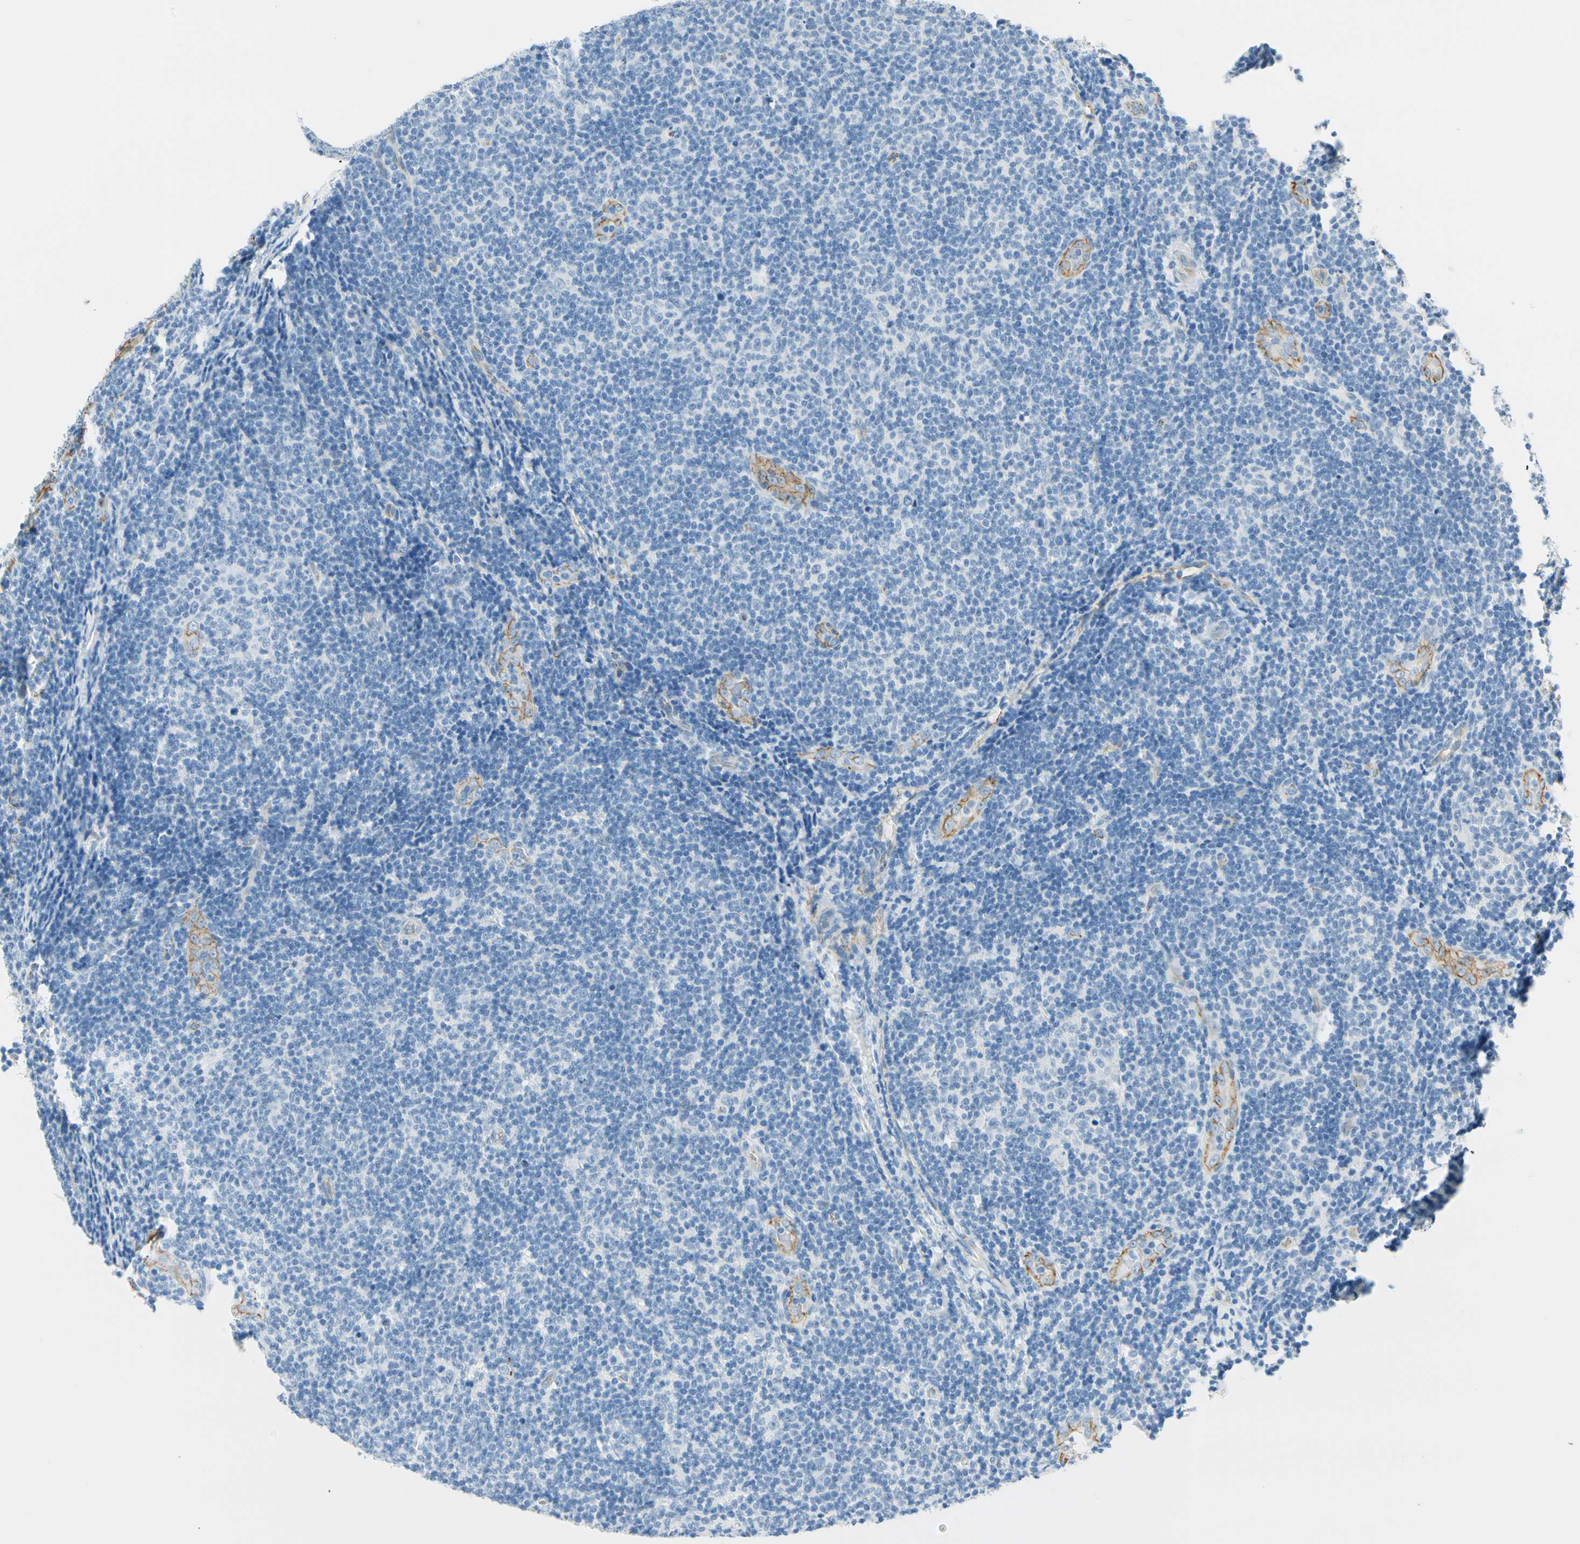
{"staining": {"intensity": "negative", "quantity": "none", "location": "none"}, "tissue": "lymphoma", "cell_type": "Tumor cells", "image_type": "cancer", "snomed": [{"axis": "morphology", "description": "Malignant lymphoma, non-Hodgkin's type, Low grade"}, {"axis": "topography", "description": "Lymph node"}], "caption": "Low-grade malignant lymphoma, non-Hodgkin's type stained for a protein using immunohistochemistry (IHC) displays no positivity tumor cells.", "gene": "VPS9D1", "patient": {"sex": "male", "age": 83}}